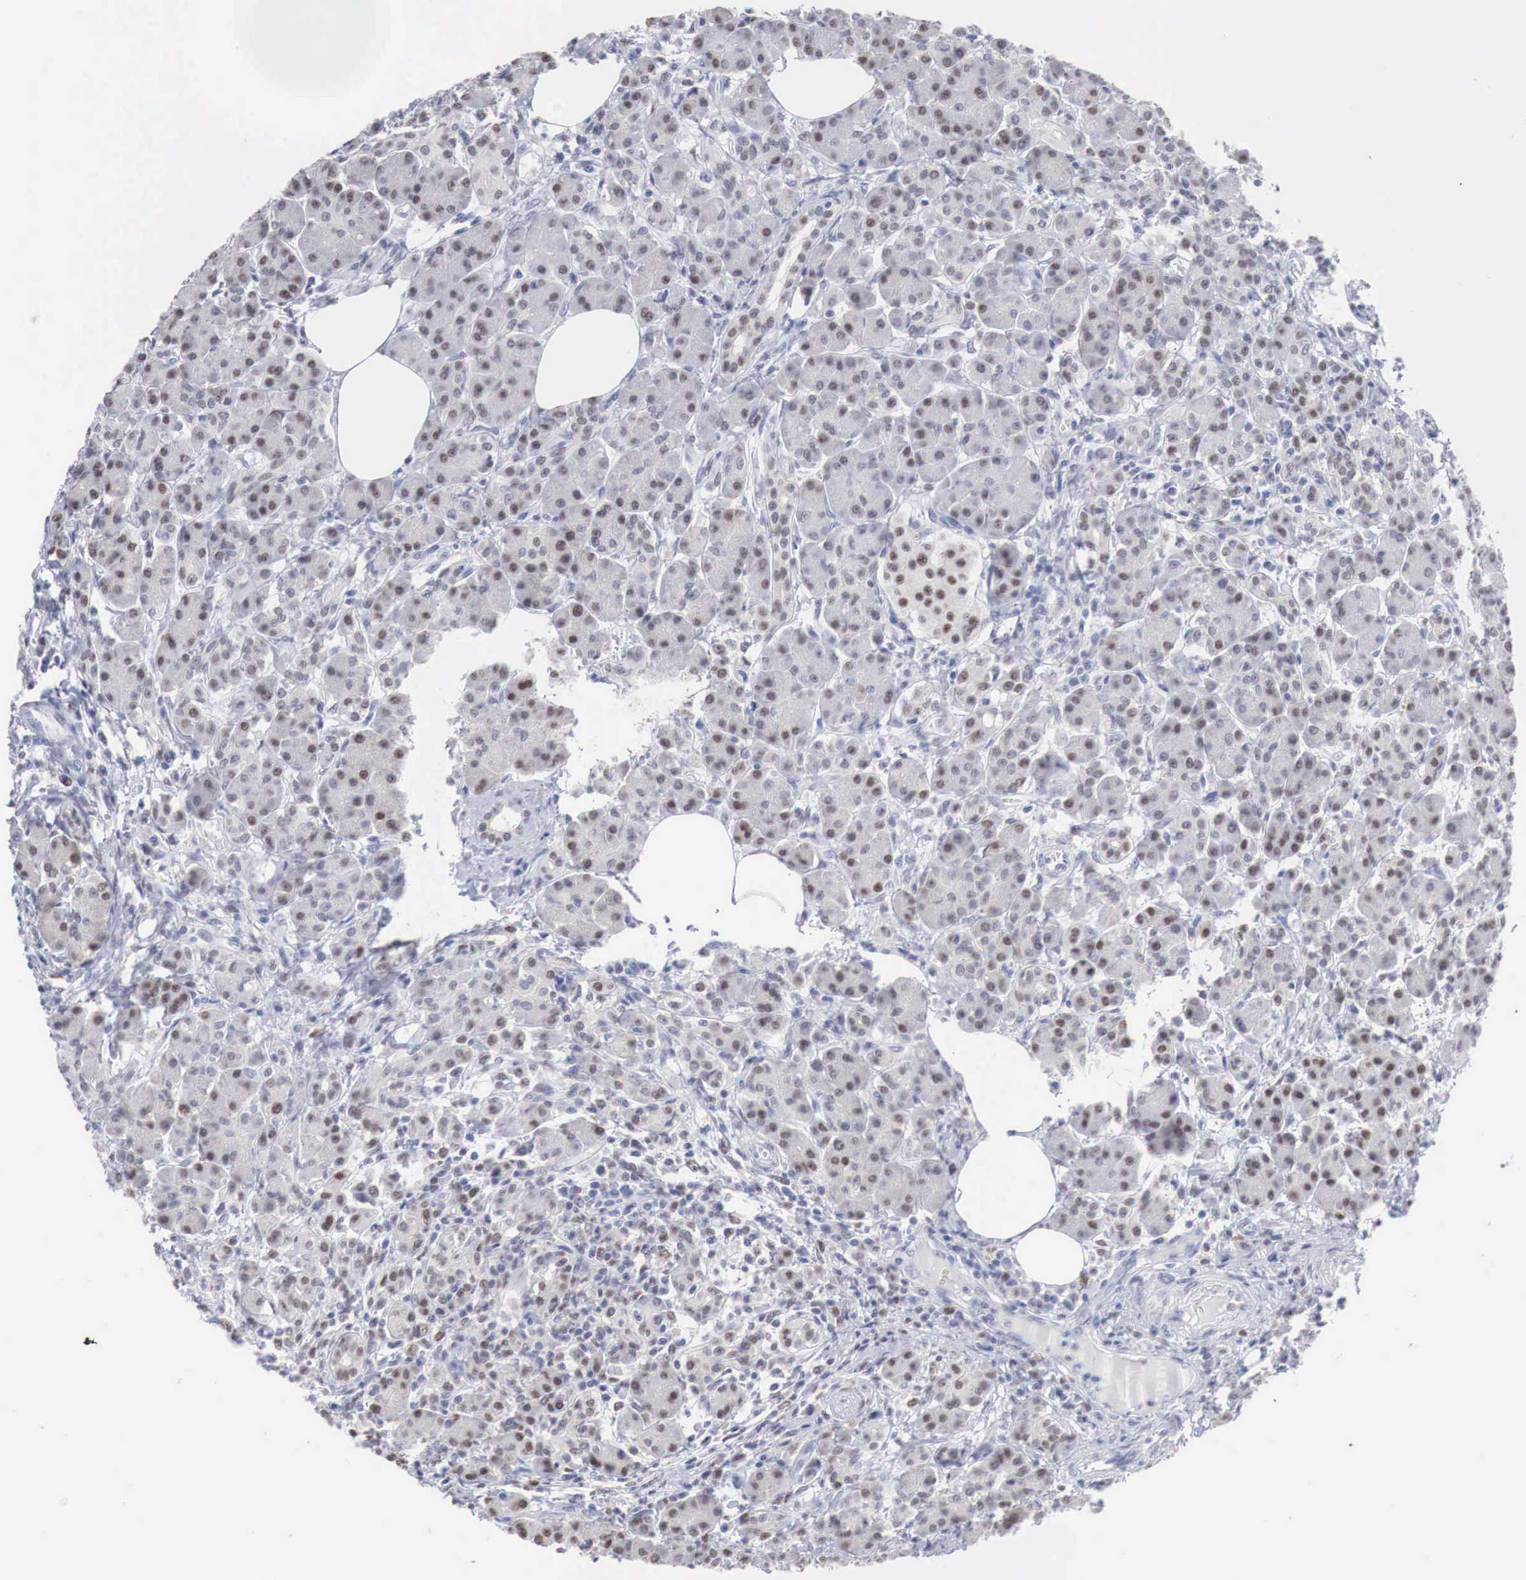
{"staining": {"intensity": "moderate", "quantity": ">75%", "location": "nuclear"}, "tissue": "pancreas", "cell_type": "Exocrine glandular cells", "image_type": "normal", "snomed": [{"axis": "morphology", "description": "Normal tissue, NOS"}, {"axis": "topography", "description": "Pancreas"}], "caption": "Immunohistochemical staining of normal pancreas shows medium levels of moderate nuclear expression in about >75% of exocrine glandular cells. The staining is performed using DAB (3,3'-diaminobenzidine) brown chromogen to label protein expression. The nuclei are counter-stained blue using hematoxylin.", "gene": "FOXP2", "patient": {"sex": "female", "age": 73}}